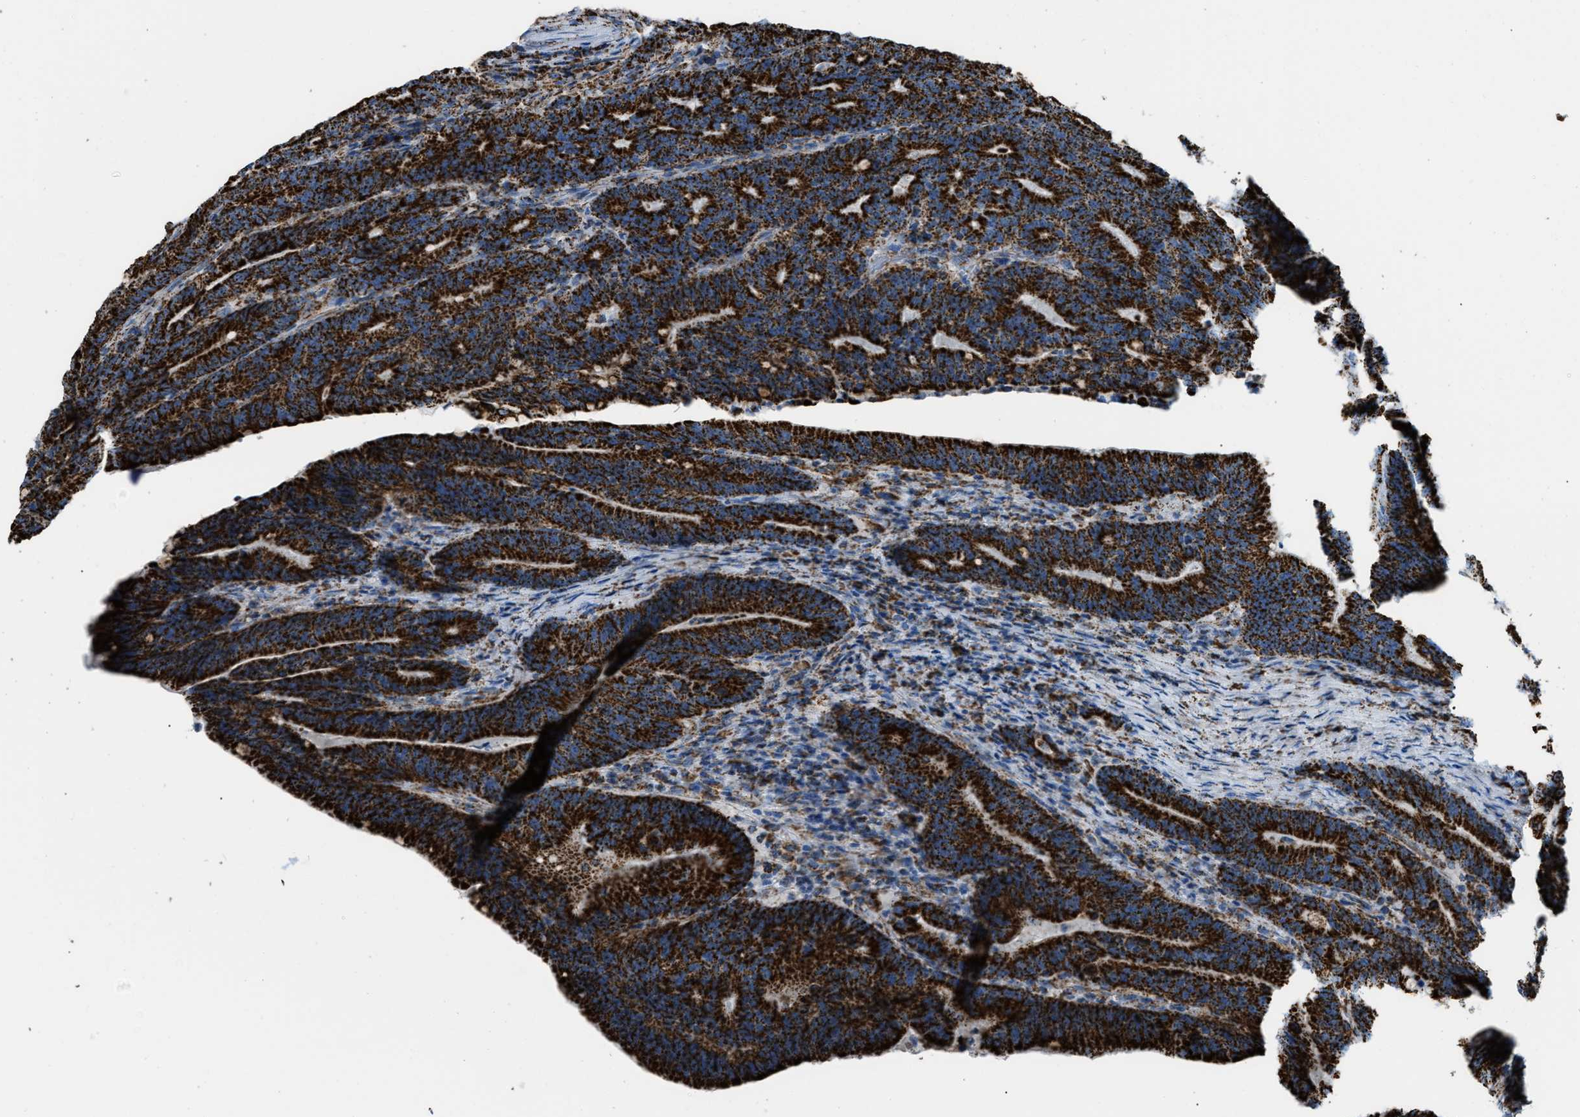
{"staining": {"intensity": "strong", "quantity": ">75%", "location": "cytoplasmic/membranous"}, "tissue": "colorectal cancer", "cell_type": "Tumor cells", "image_type": "cancer", "snomed": [{"axis": "morphology", "description": "Adenocarcinoma, NOS"}, {"axis": "topography", "description": "Colon"}], "caption": "Brown immunohistochemical staining in human colorectal cancer reveals strong cytoplasmic/membranous staining in about >75% of tumor cells.", "gene": "ETFB", "patient": {"sex": "female", "age": 66}}